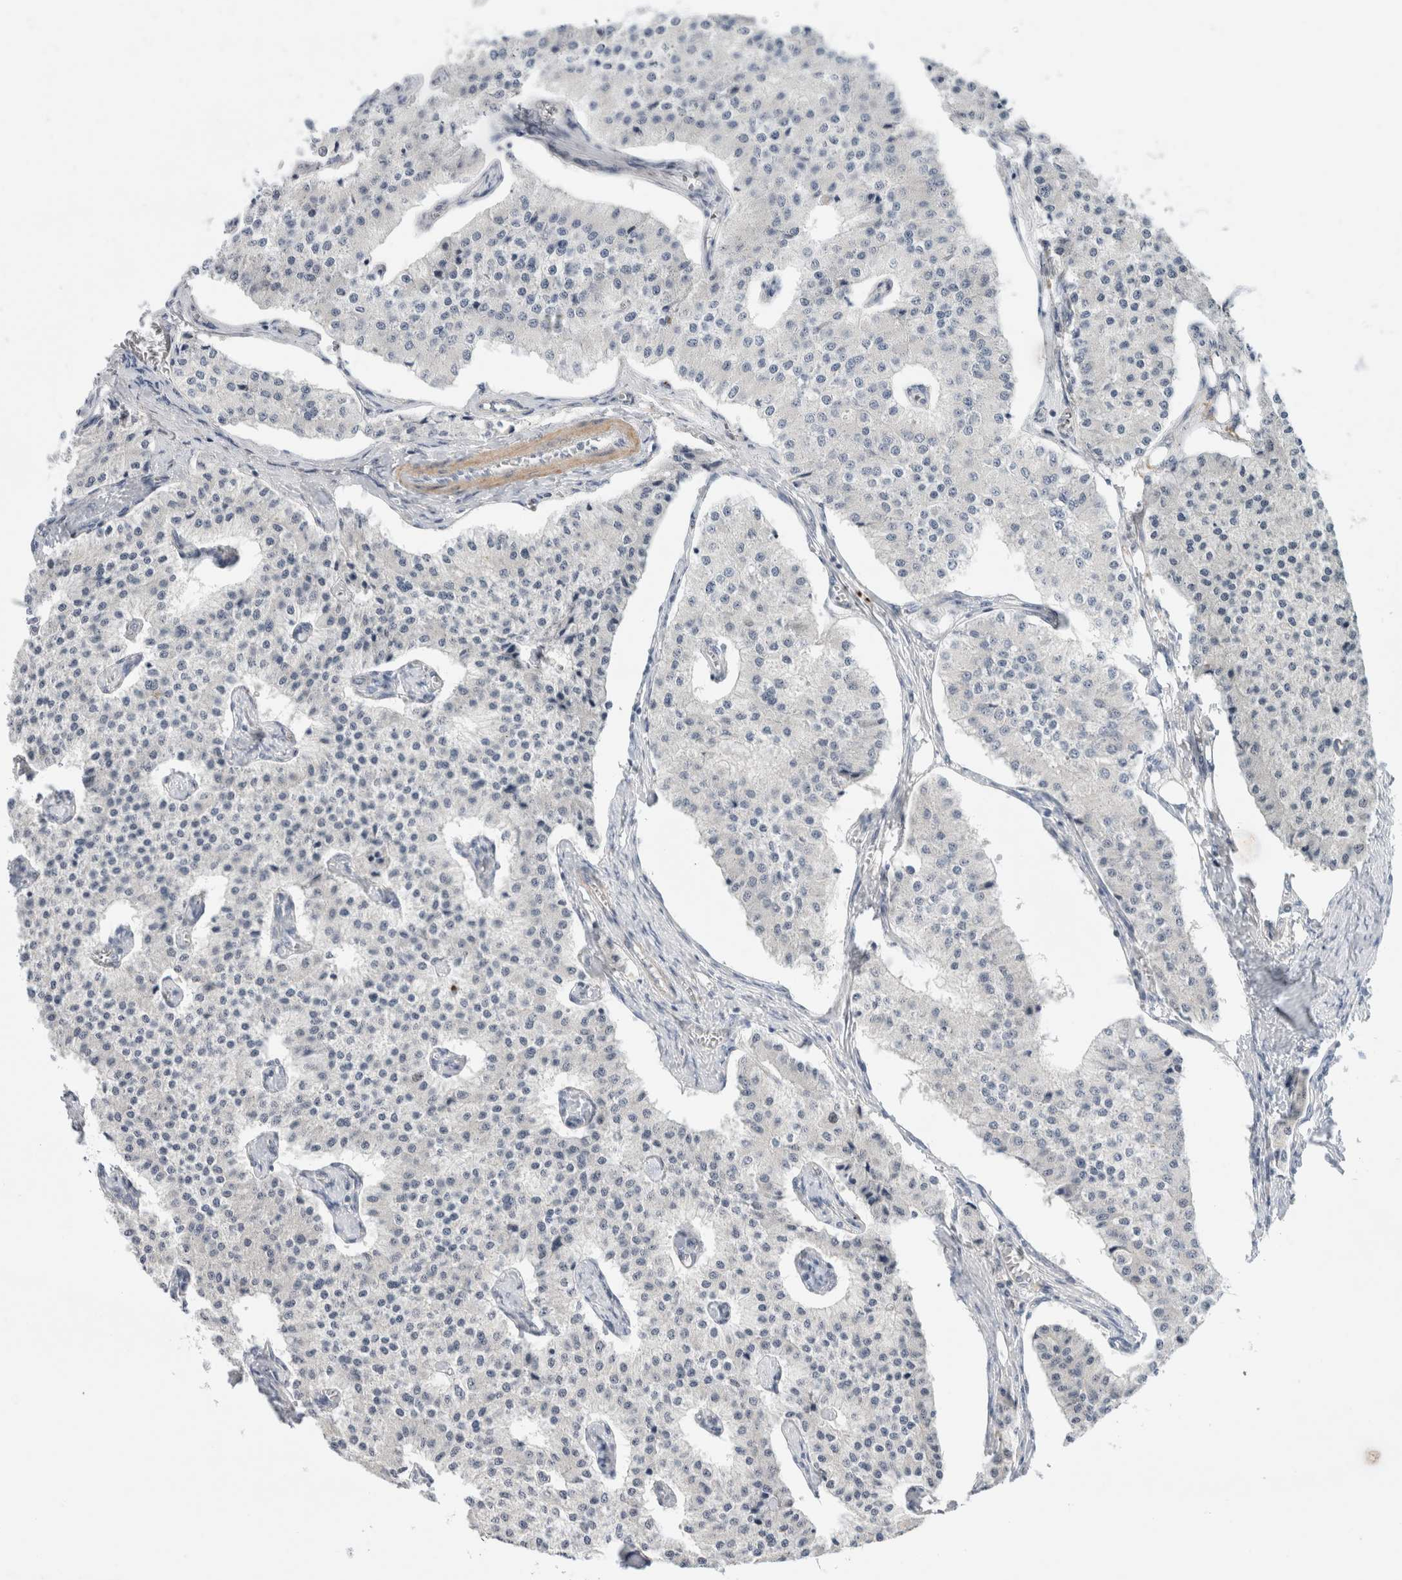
{"staining": {"intensity": "negative", "quantity": "none", "location": "none"}, "tissue": "carcinoid", "cell_type": "Tumor cells", "image_type": "cancer", "snomed": [{"axis": "morphology", "description": "Carcinoid, malignant, NOS"}, {"axis": "topography", "description": "Colon"}], "caption": "Tumor cells are negative for brown protein staining in carcinoid.", "gene": "KNL1", "patient": {"sex": "female", "age": 52}}